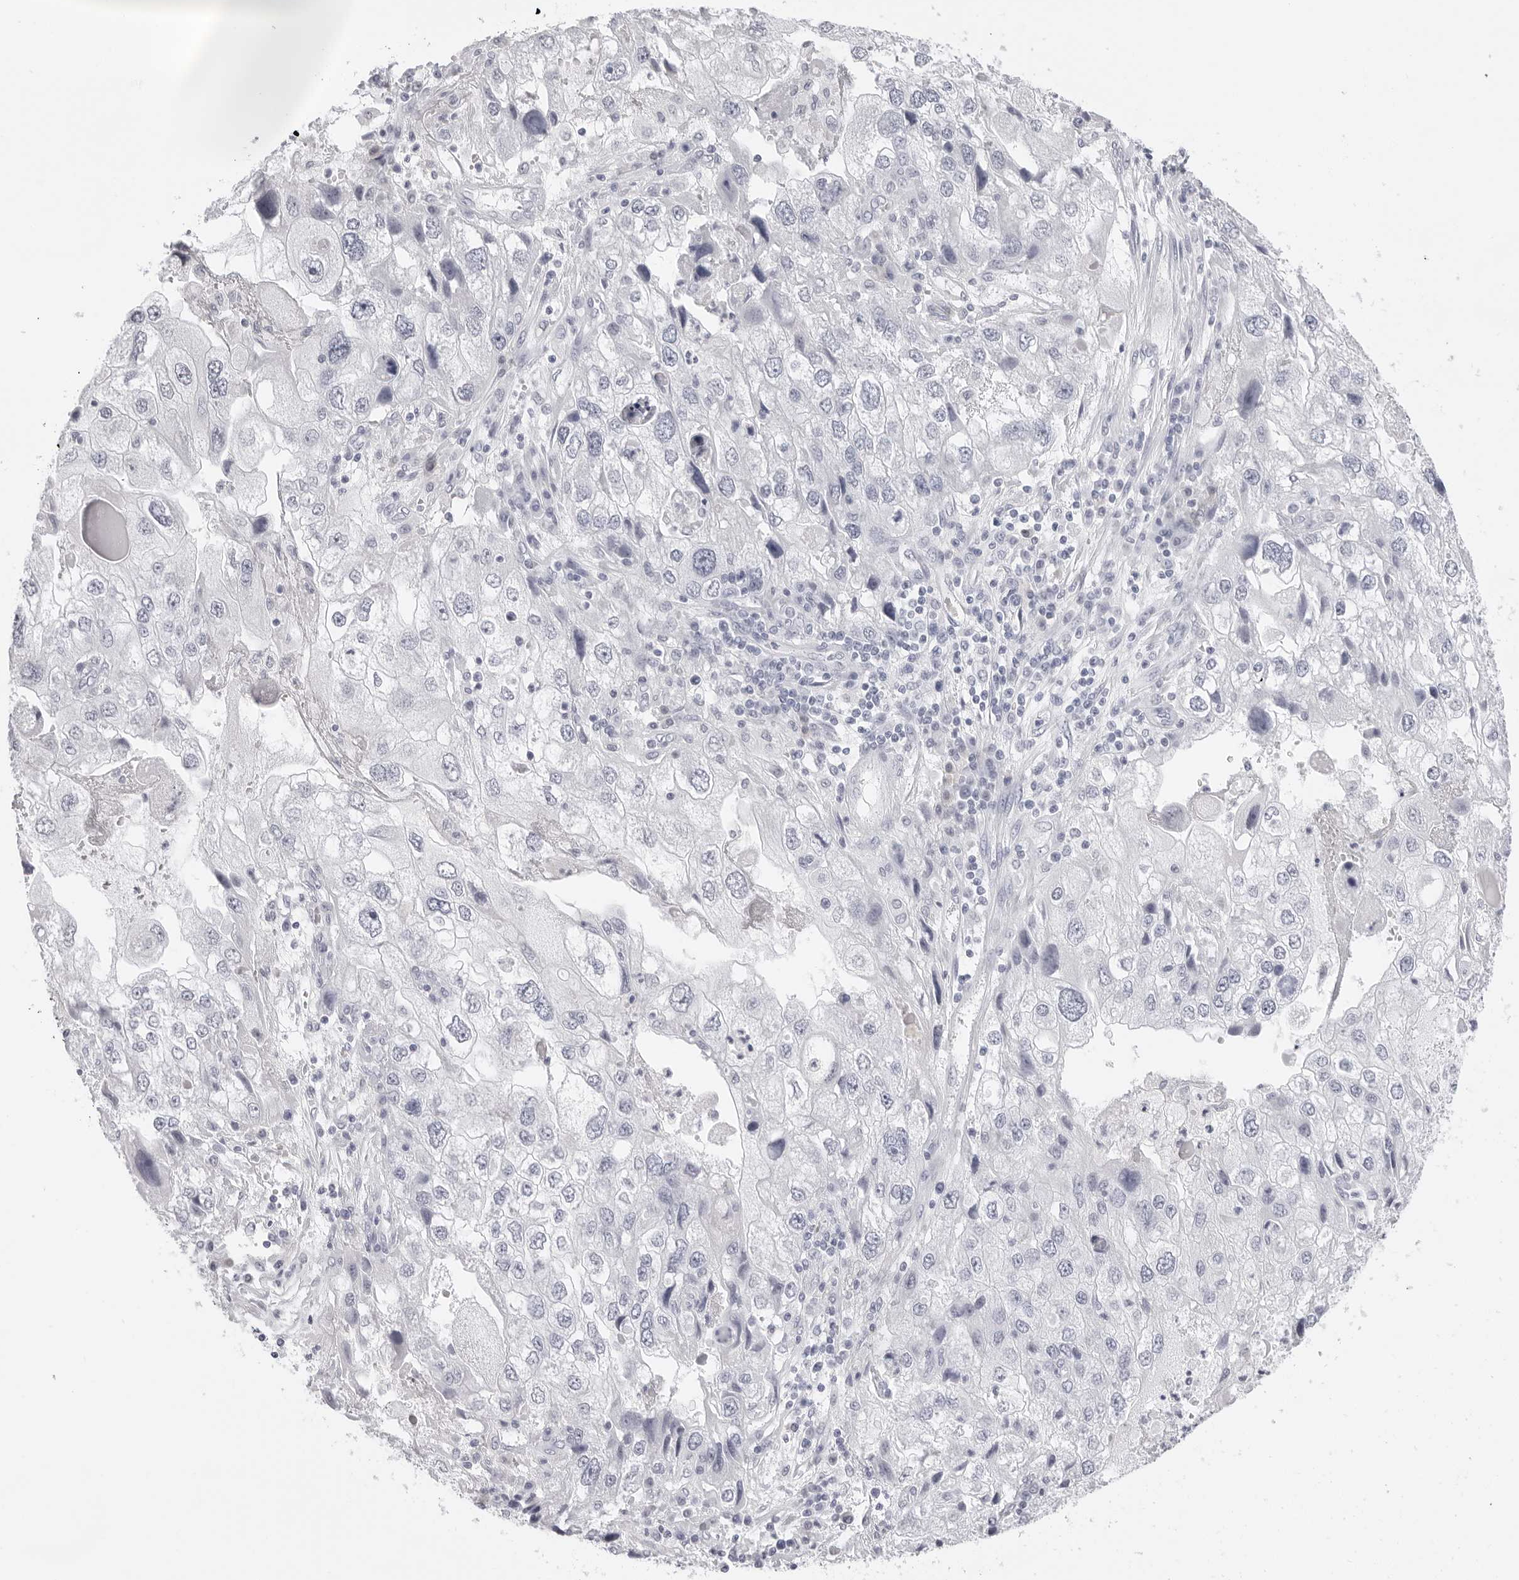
{"staining": {"intensity": "negative", "quantity": "none", "location": "none"}, "tissue": "endometrial cancer", "cell_type": "Tumor cells", "image_type": "cancer", "snomed": [{"axis": "morphology", "description": "Adenocarcinoma, NOS"}, {"axis": "topography", "description": "Endometrium"}], "caption": "Micrograph shows no significant protein positivity in tumor cells of endometrial adenocarcinoma.", "gene": "CST5", "patient": {"sex": "female", "age": 49}}